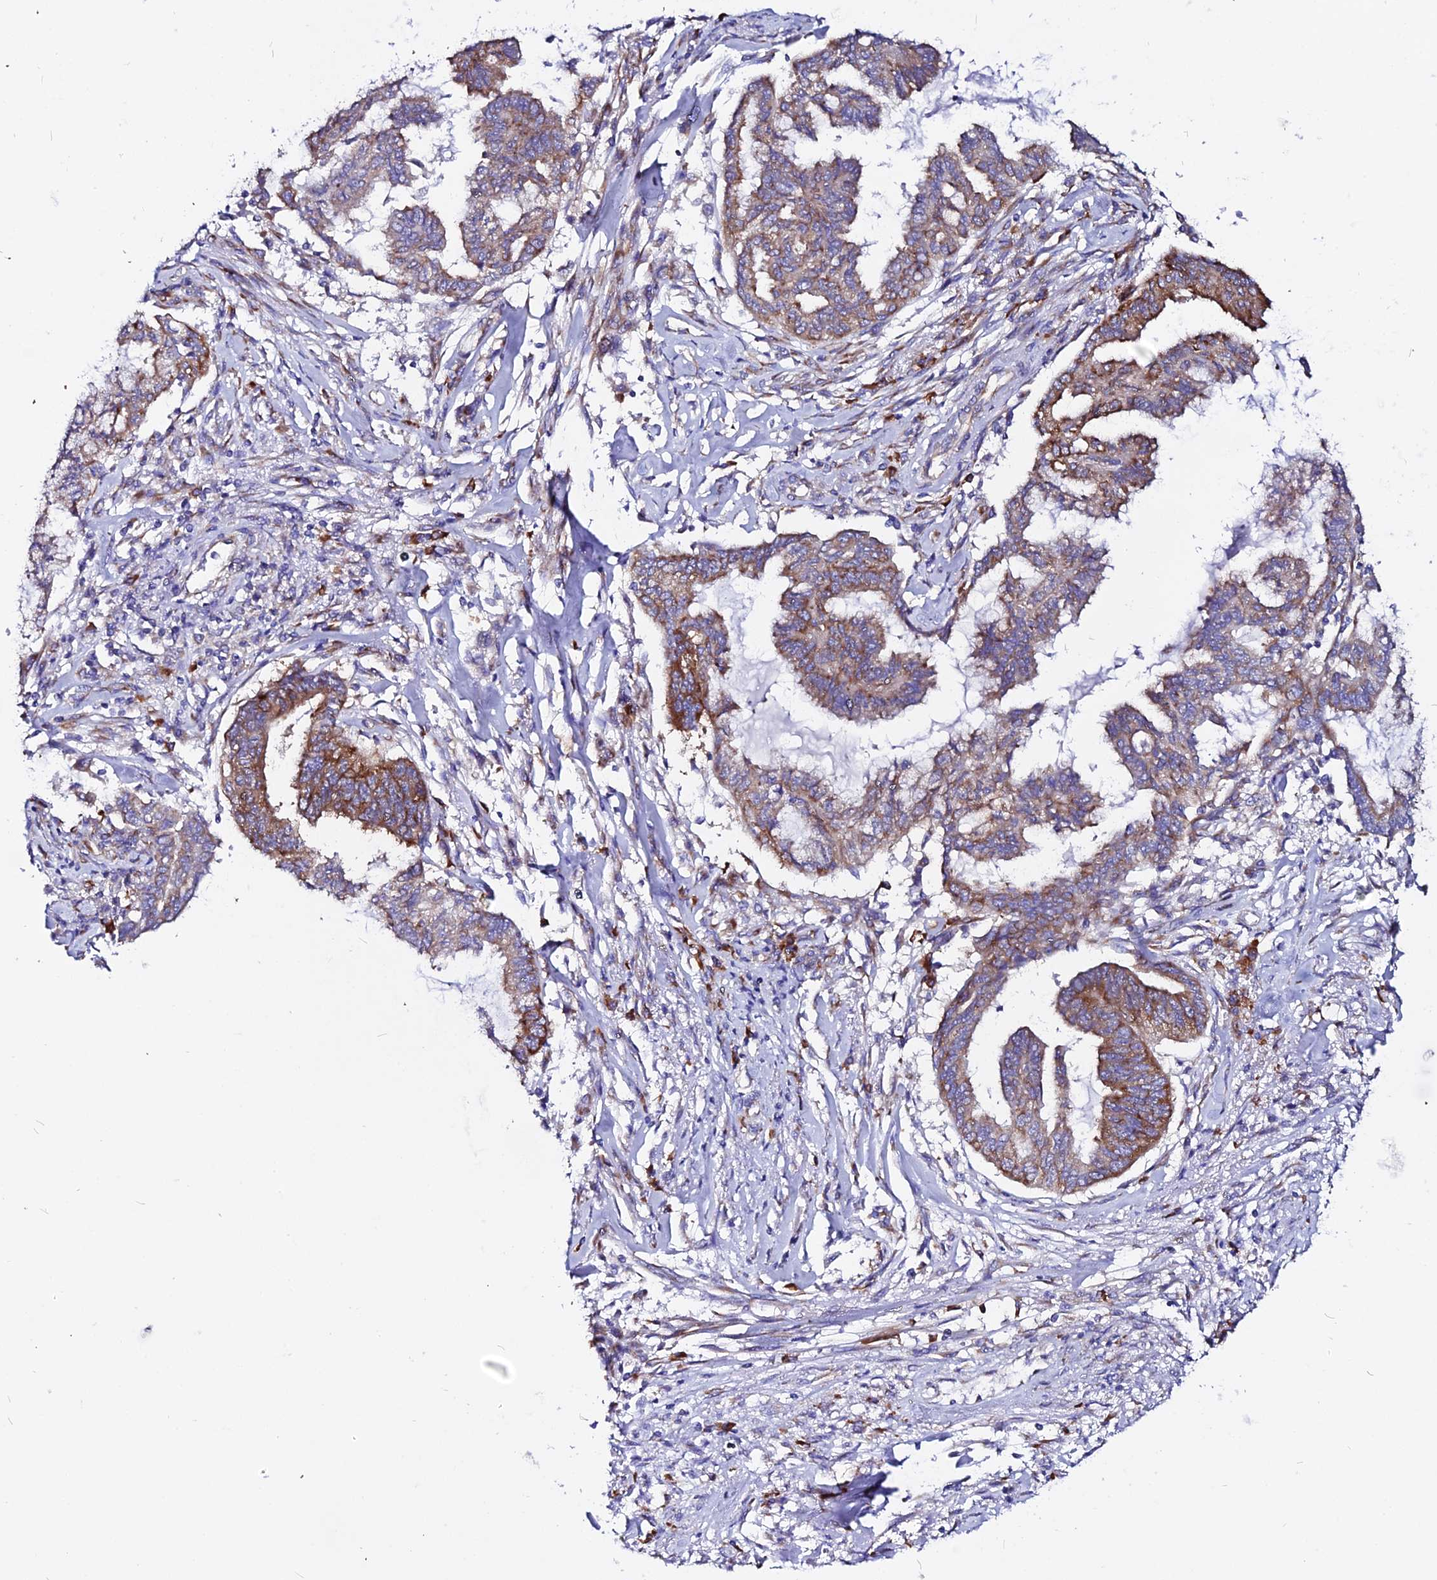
{"staining": {"intensity": "moderate", "quantity": ">75%", "location": "cytoplasmic/membranous"}, "tissue": "endometrial cancer", "cell_type": "Tumor cells", "image_type": "cancer", "snomed": [{"axis": "morphology", "description": "Adenocarcinoma, NOS"}, {"axis": "topography", "description": "Endometrium"}], "caption": "Approximately >75% of tumor cells in adenocarcinoma (endometrial) reveal moderate cytoplasmic/membranous protein positivity as visualized by brown immunohistochemical staining.", "gene": "EEF1G", "patient": {"sex": "female", "age": 86}}